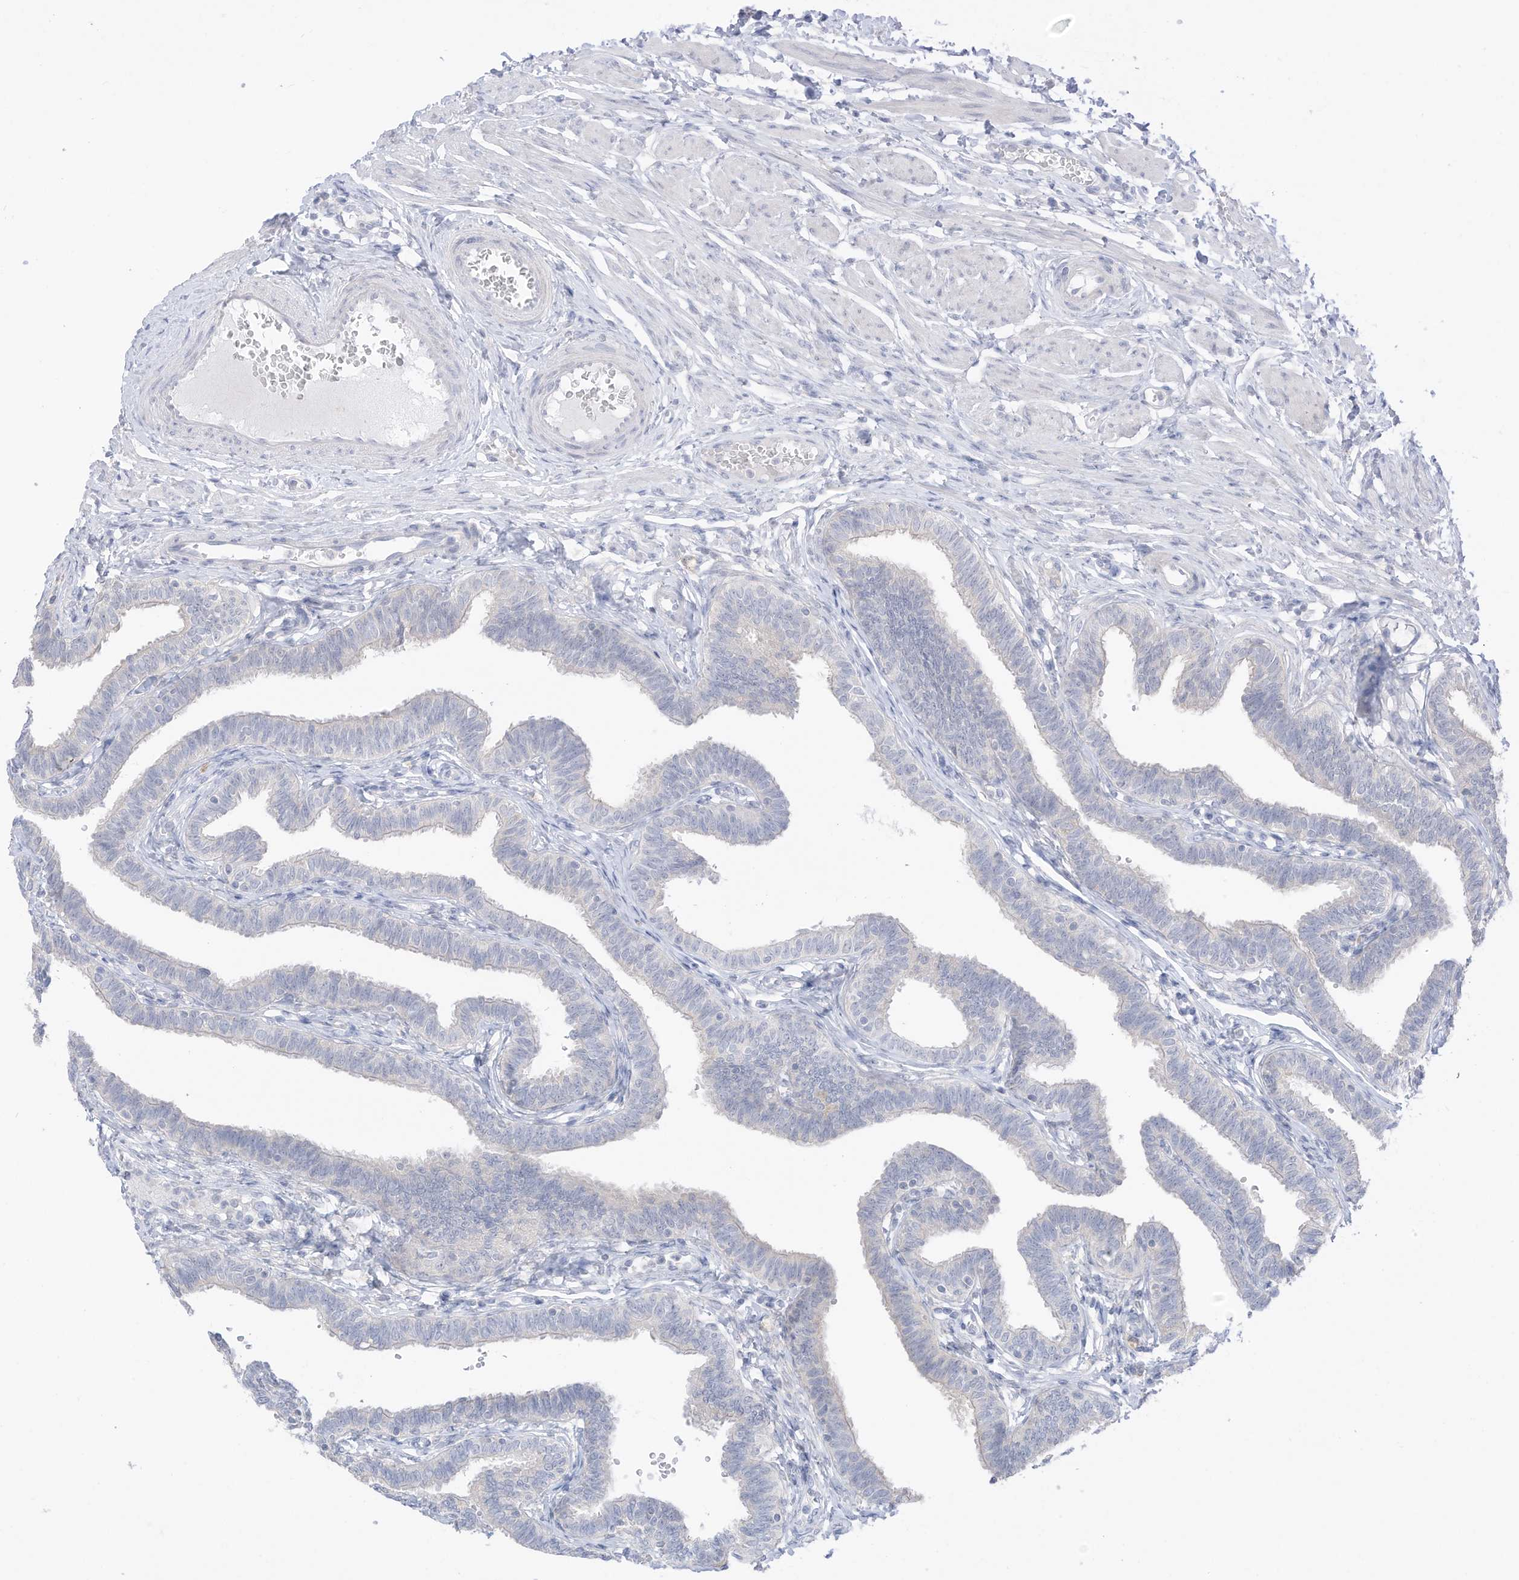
{"staining": {"intensity": "negative", "quantity": "none", "location": "none"}, "tissue": "fallopian tube", "cell_type": "Glandular cells", "image_type": "normal", "snomed": [{"axis": "morphology", "description": "Normal tissue, NOS"}, {"axis": "topography", "description": "Fallopian tube"}, {"axis": "topography", "description": "Ovary"}], "caption": "The image shows no staining of glandular cells in normal fallopian tube.", "gene": "OGT", "patient": {"sex": "female", "age": 23}}